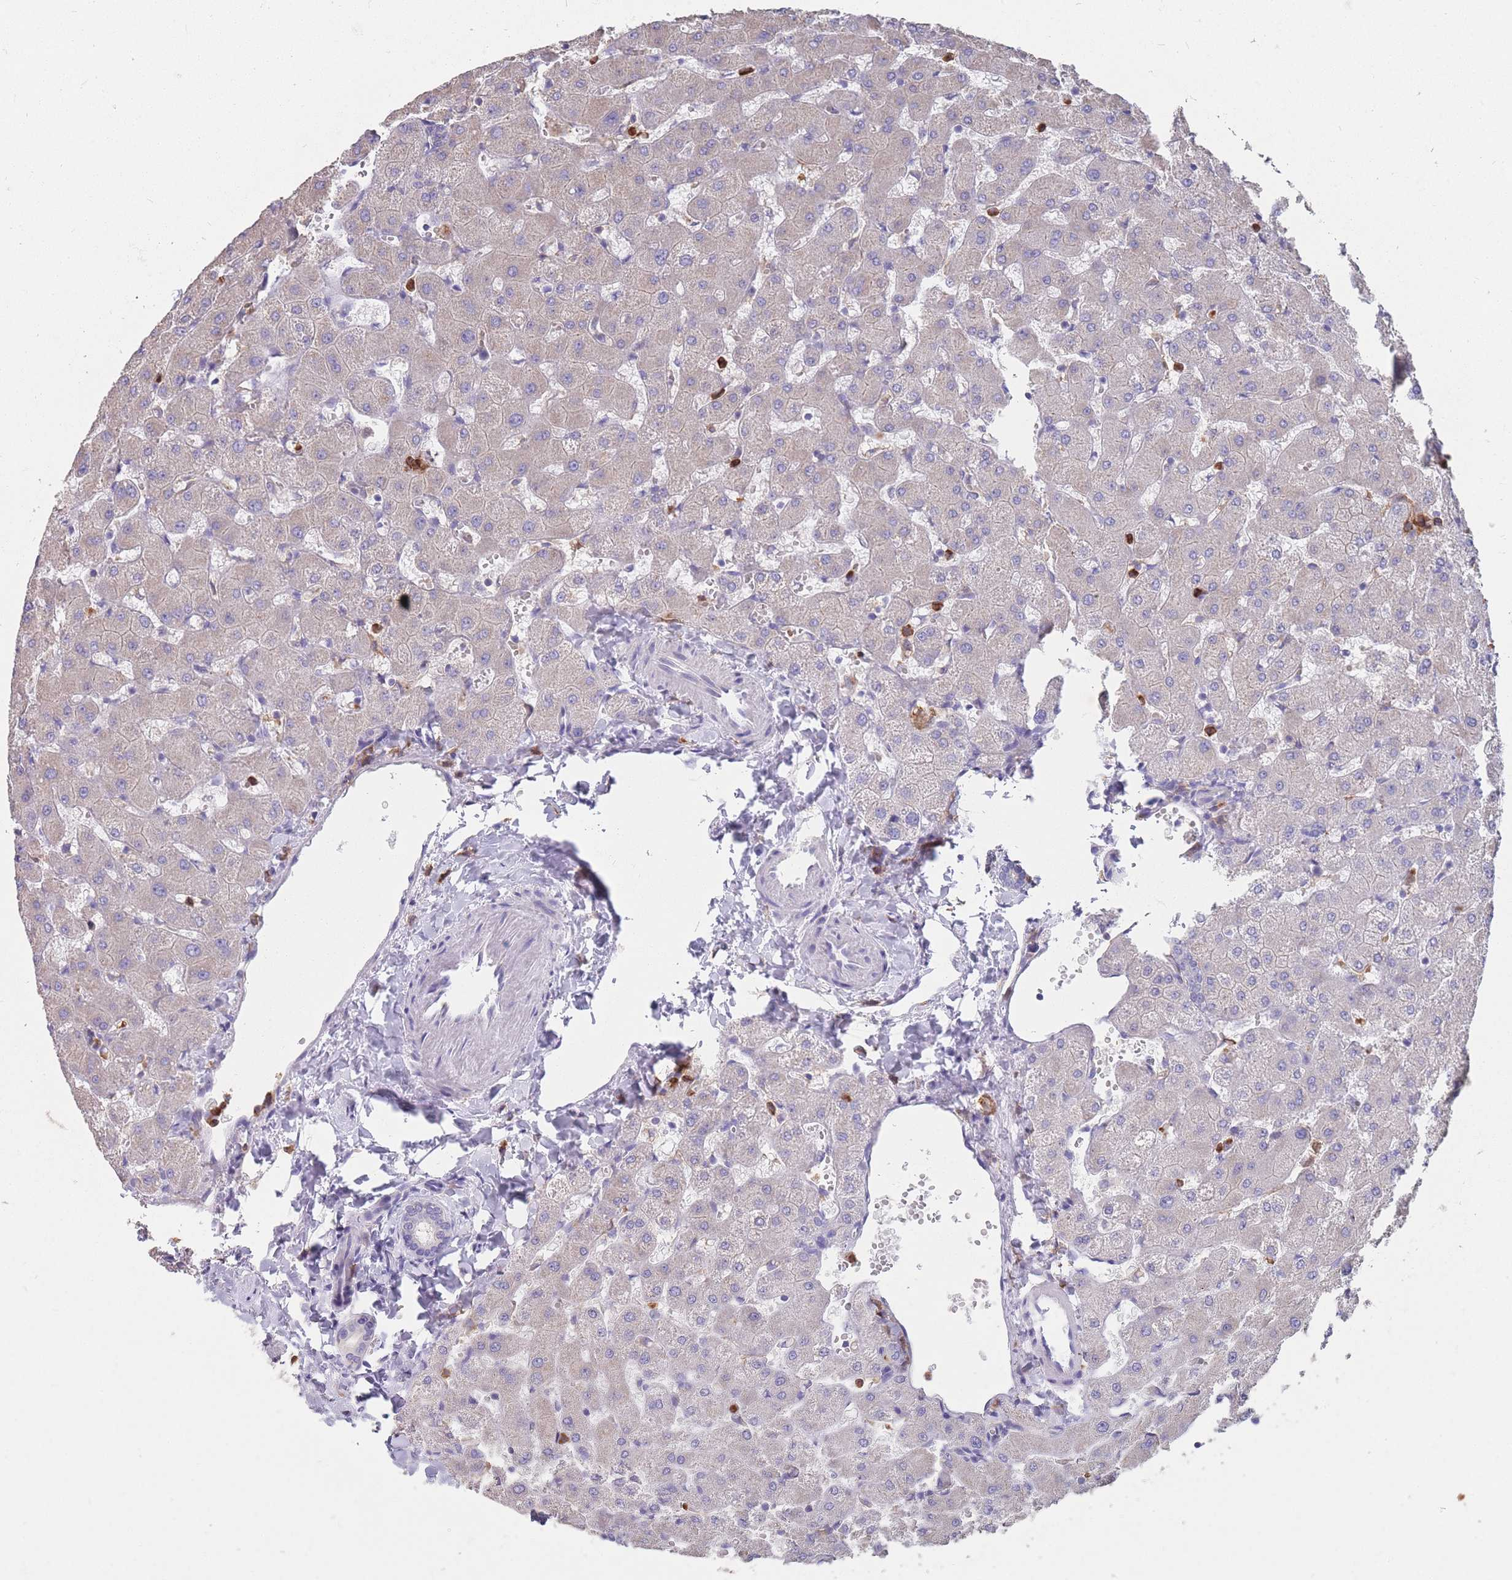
{"staining": {"intensity": "negative", "quantity": "none", "location": "none"}, "tissue": "liver", "cell_type": "Cholangiocytes", "image_type": "normal", "snomed": [{"axis": "morphology", "description": "Normal tissue, NOS"}, {"axis": "topography", "description": "Liver"}], "caption": "DAB (3,3'-diaminobenzidine) immunohistochemical staining of normal human liver exhibits no significant positivity in cholangiocytes.", "gene": "CLEC12A", "patient": {"sex": "female", "age": 63}}